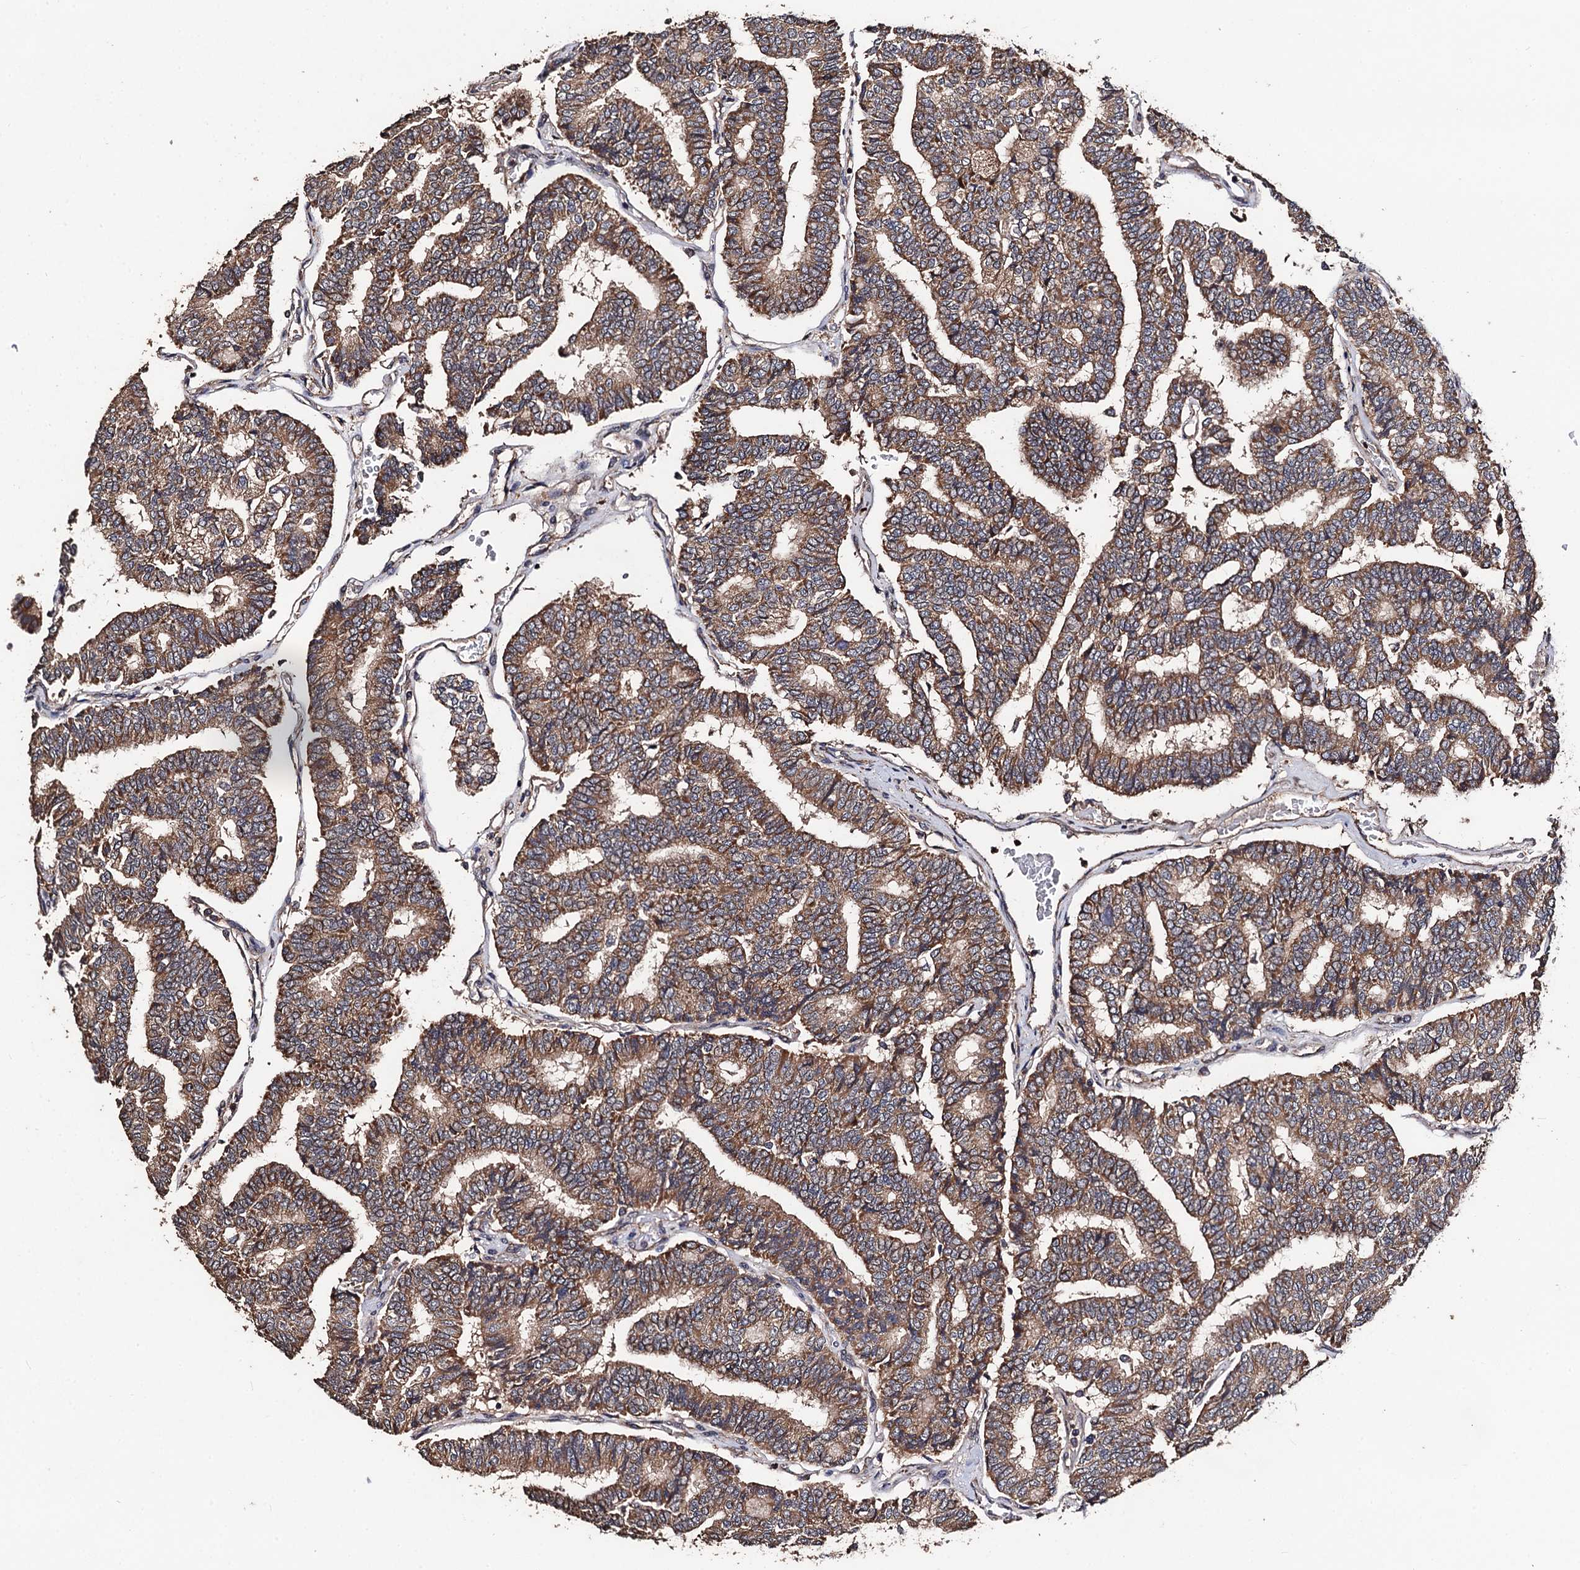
{"staining": {"intensity": "moderate", "quantity": ">75%", "location": "cytoplasmic/membranous"}, "tissue": "thyroid cancer", "cell_type": "Tumor cells", "image_type": "cancer", "snomed": [{"axis": "morphology", "description": "Papillary adenocarcinoma, NOS"}, {"axis": "topography", "description": "Thyroid gland"}], "caption": "Immunohistochemical staining of papillary adenocarcinoma (thyroid) reveals medium levels of moderate cytoplasmic/membranous protein positivity in approximately >75% of tumor cells.", "gene": "PPTC7", "patient": {"sex": "female", "age": 35}}